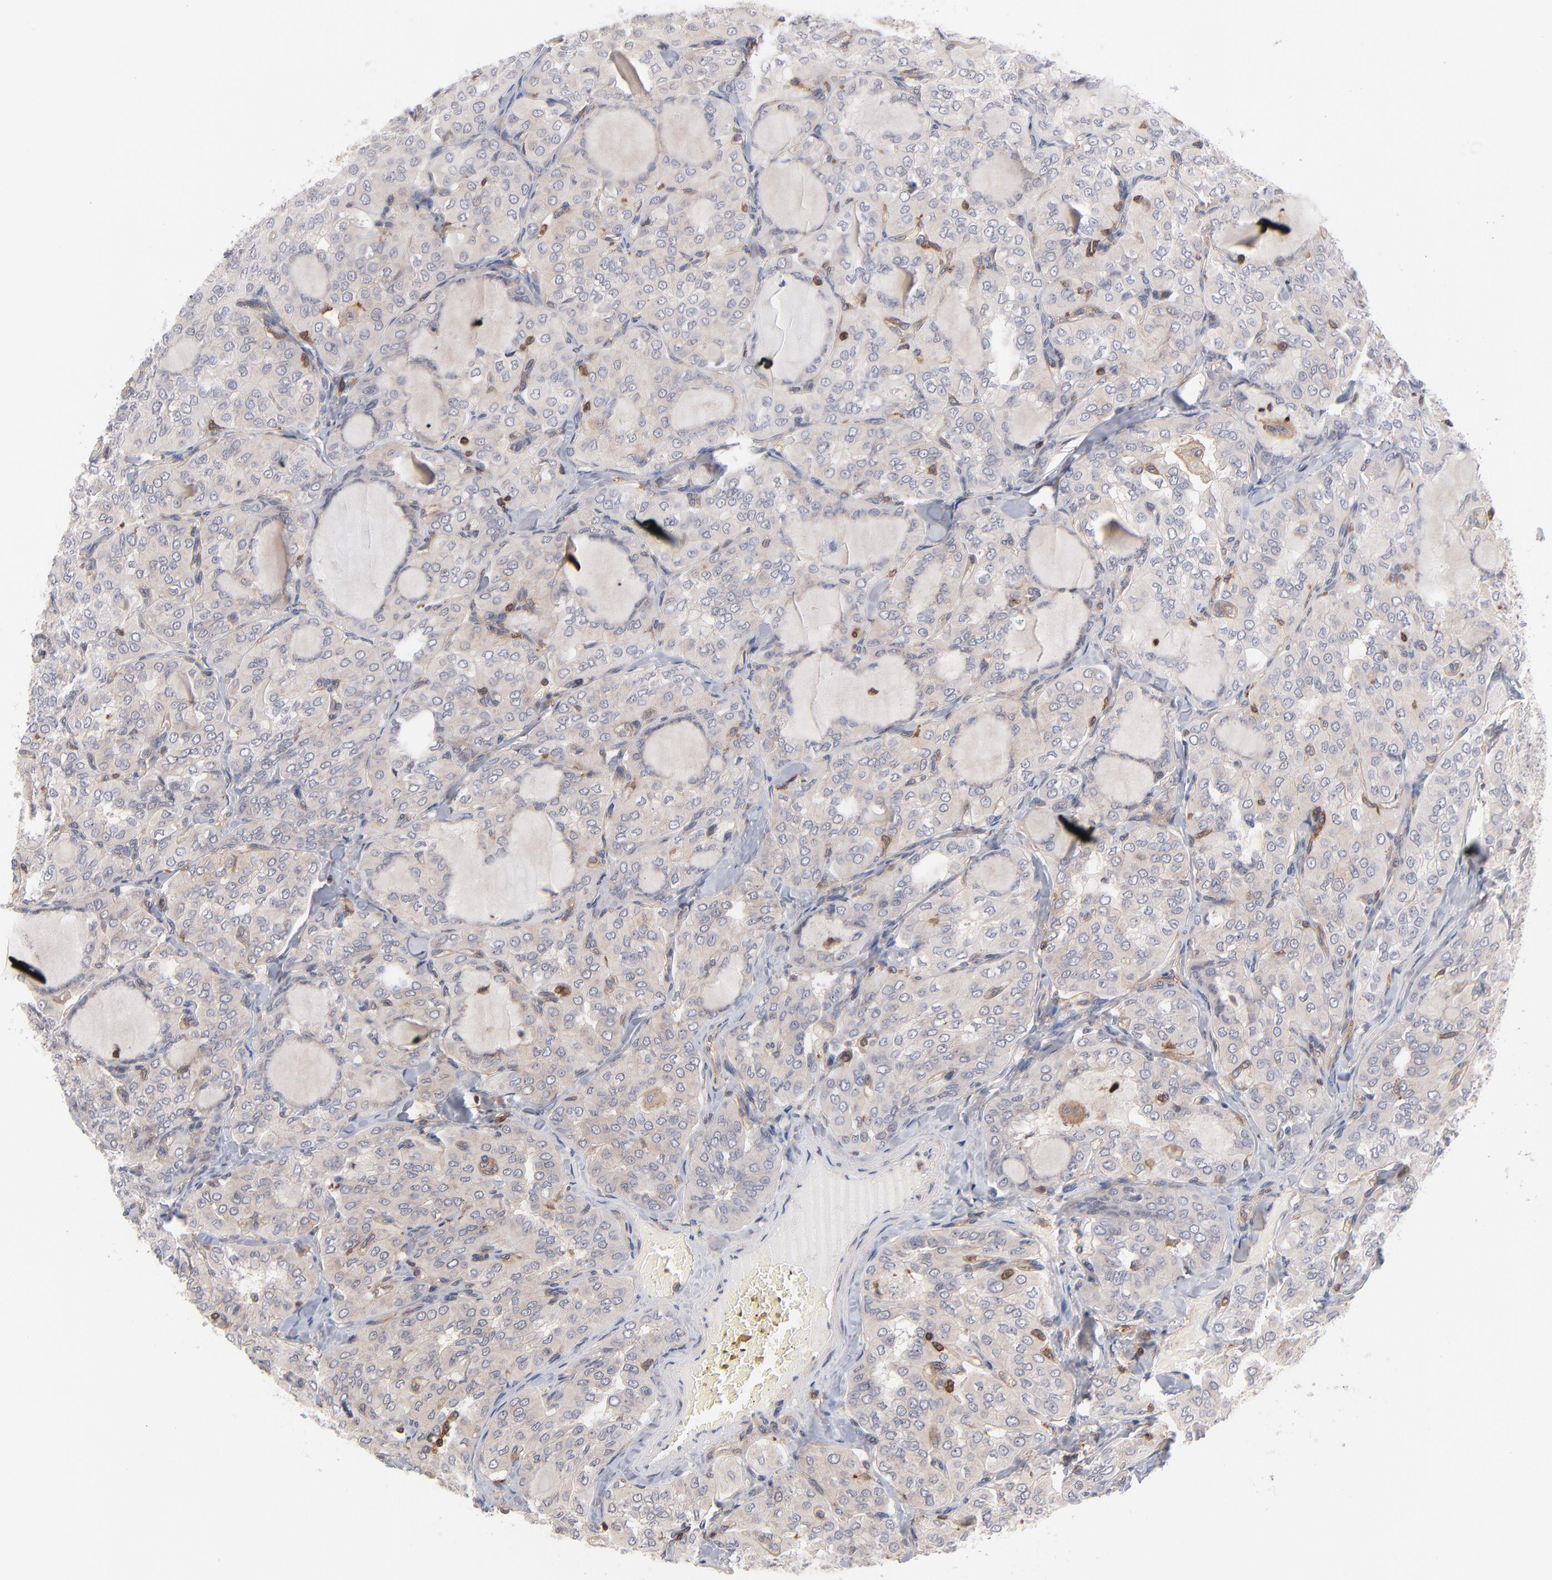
{"staining": {"intensity": "negative", "quantity": "none", "location": "none"}, "tissue": "thyroid cancer", "cell_type": "Tumor cells", "image_type": "cancer", "snomed": [{"axis": "morphology", "description": "Papillary adenocarcinoma, NOS"}, {"axis": "topography", "description": "Thyroid gland"}], "caption": "Immunohistochemical staining of thyroid papillary adenocarcinoma demonstrates no significant positivity in tumor cells. (DAB (3,3'-diaminobenzidine) immunohistochemistry with hematoxylin counter stain).", "gene": "WIPF1", "patient": {"sex": "male", "age": 20}}